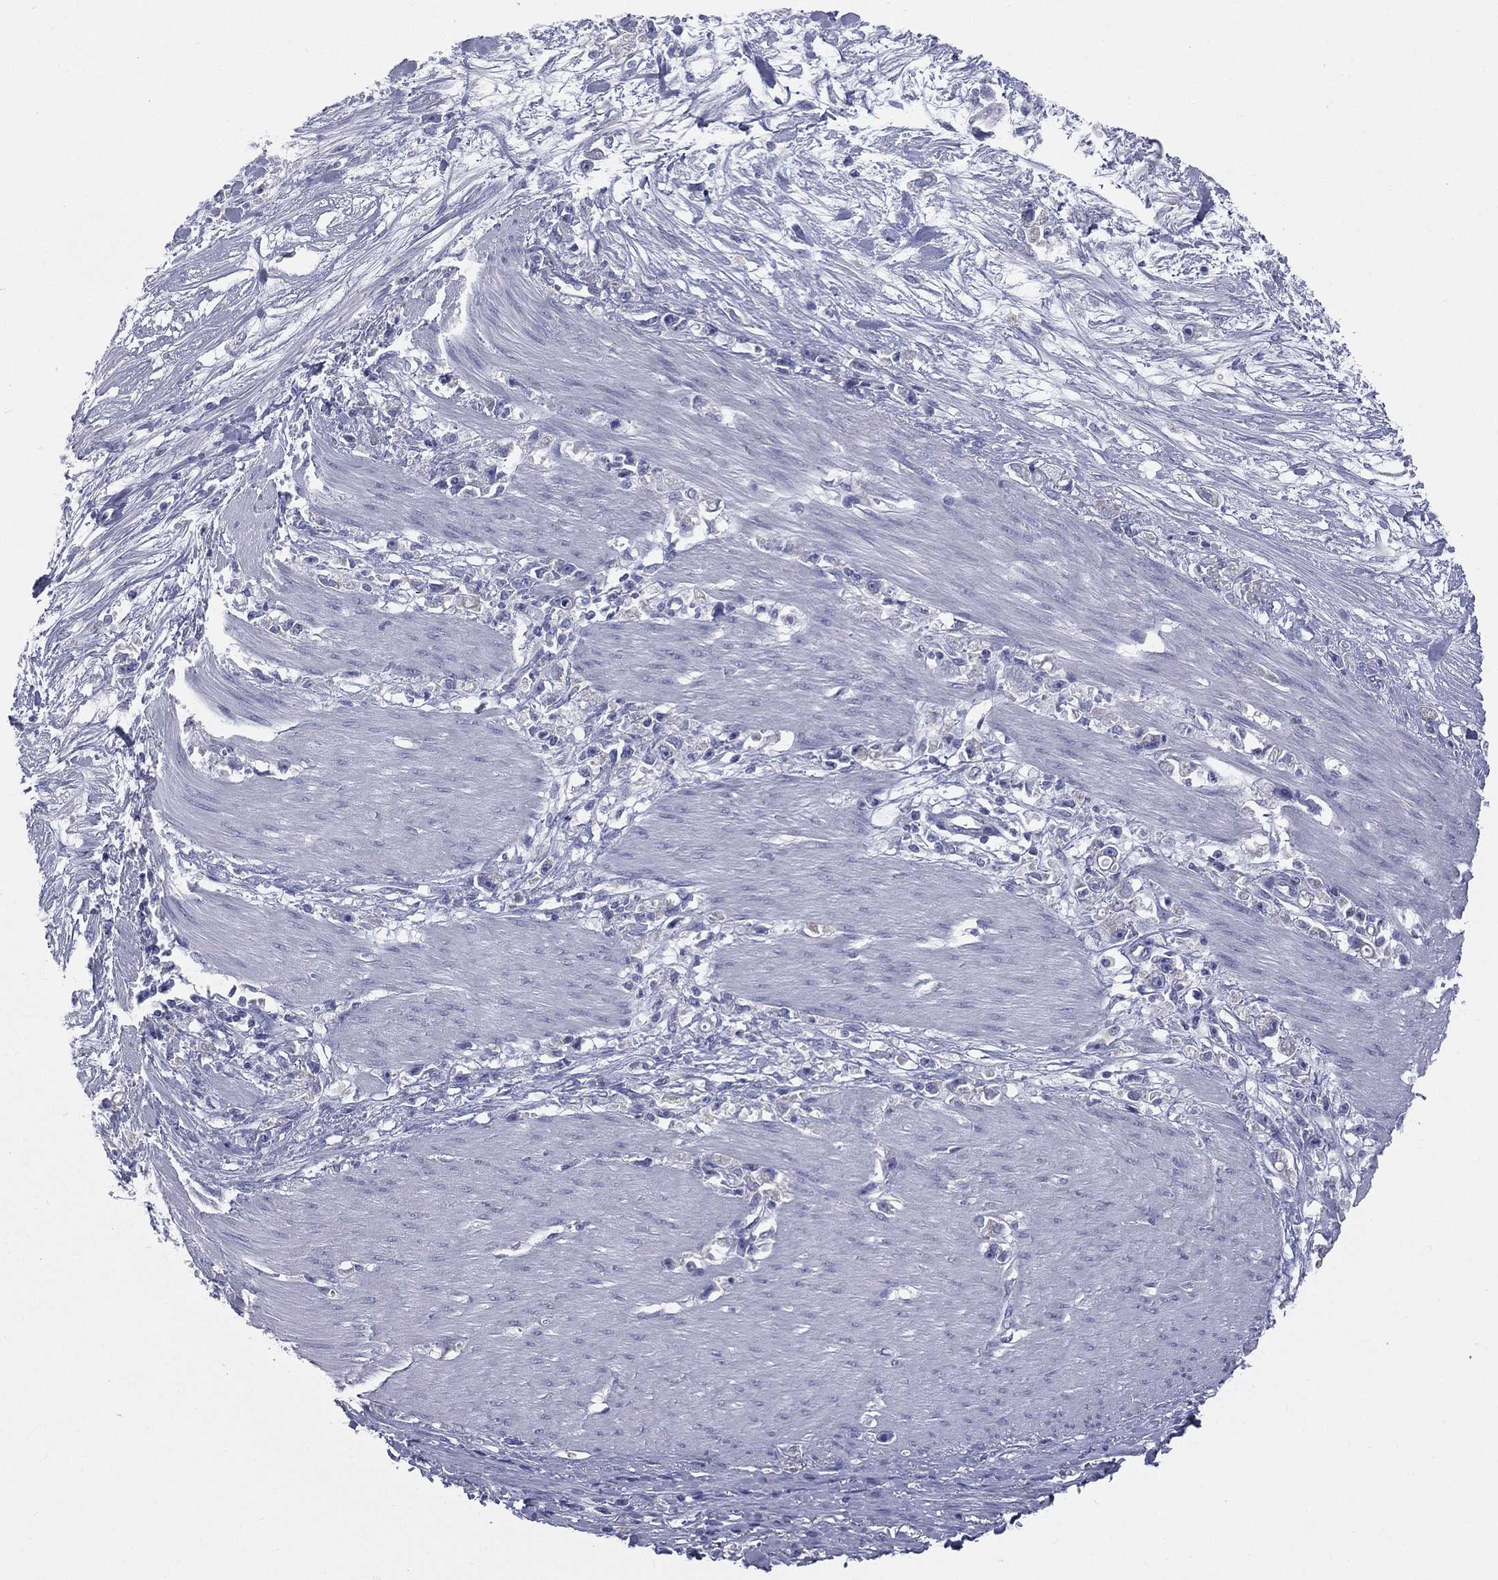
{"staining": {"intensity": "negative", "quantity": "none", "location": "none"}, "tissue": "stomach cancer", "cell_type": "Tumor cells", "image_type": "cancer", "snomed": [{"axis": "morphology", "description": "Adenocarcinoma, NOS"}, {"axis": "topography", "description": "Stomach"}], "caption": "Tumor cells are negative for protein expression in human stomach adenocarcinoma.", "gene": "STK31", "patient": {"sex": "female", "age": 59}}